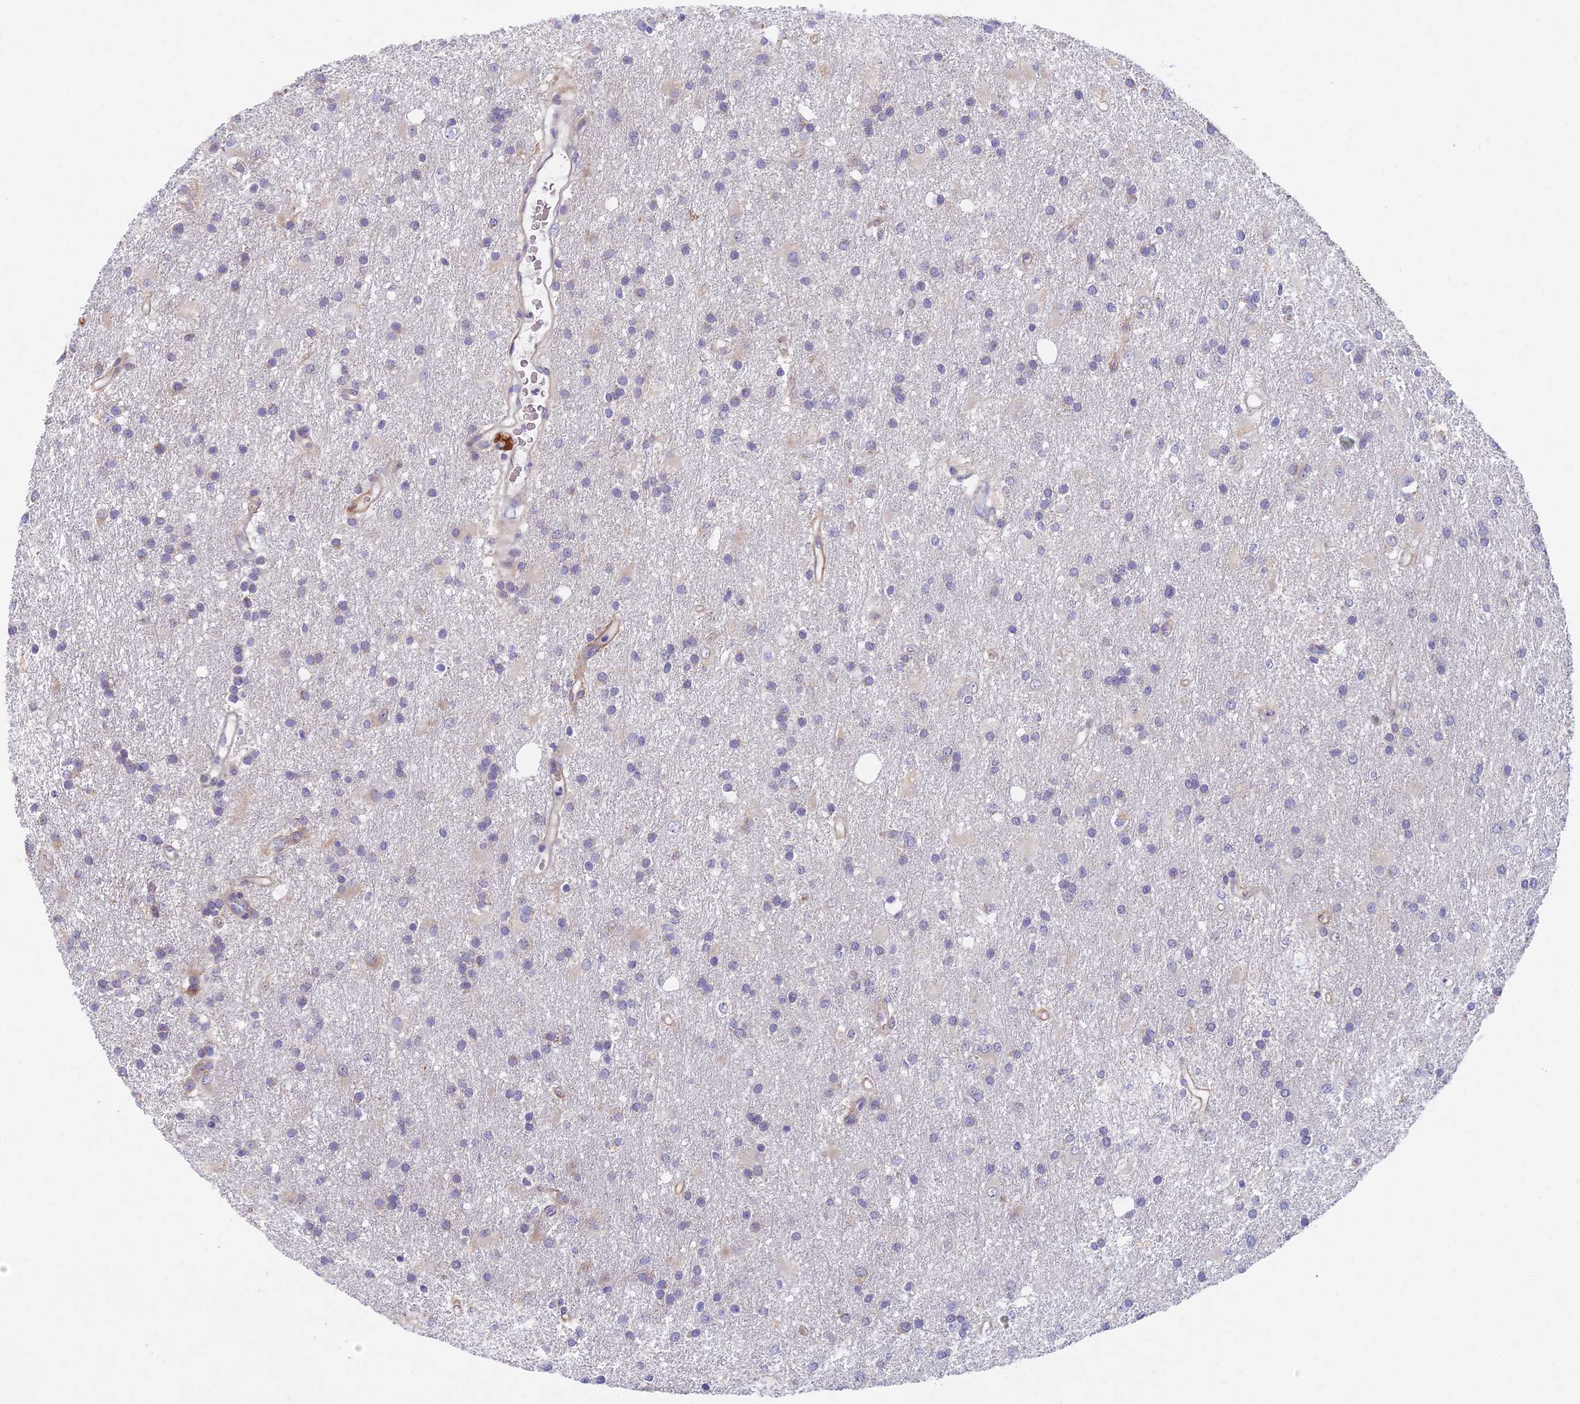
{"staining": {"intensity": "weak", "quantity": "<25%", "location": "cytoplasmic/membranous"}, "tissue": "glioma", "cell_type": "Tumor cells", "image_type": "cancer", "snomed": [{"axis": "morphology", "description": "Glioma, malignant, High grade"}, {"axis": "topography", "description": "Brain"}], "caption": "There is no significant expression in tumor cells of glioma. (Immunohistochemistry (ihc), brightfield microscopy, high magnification).", "gene": "AP4E1", "patient": {"sex": "male", "age": 77}}